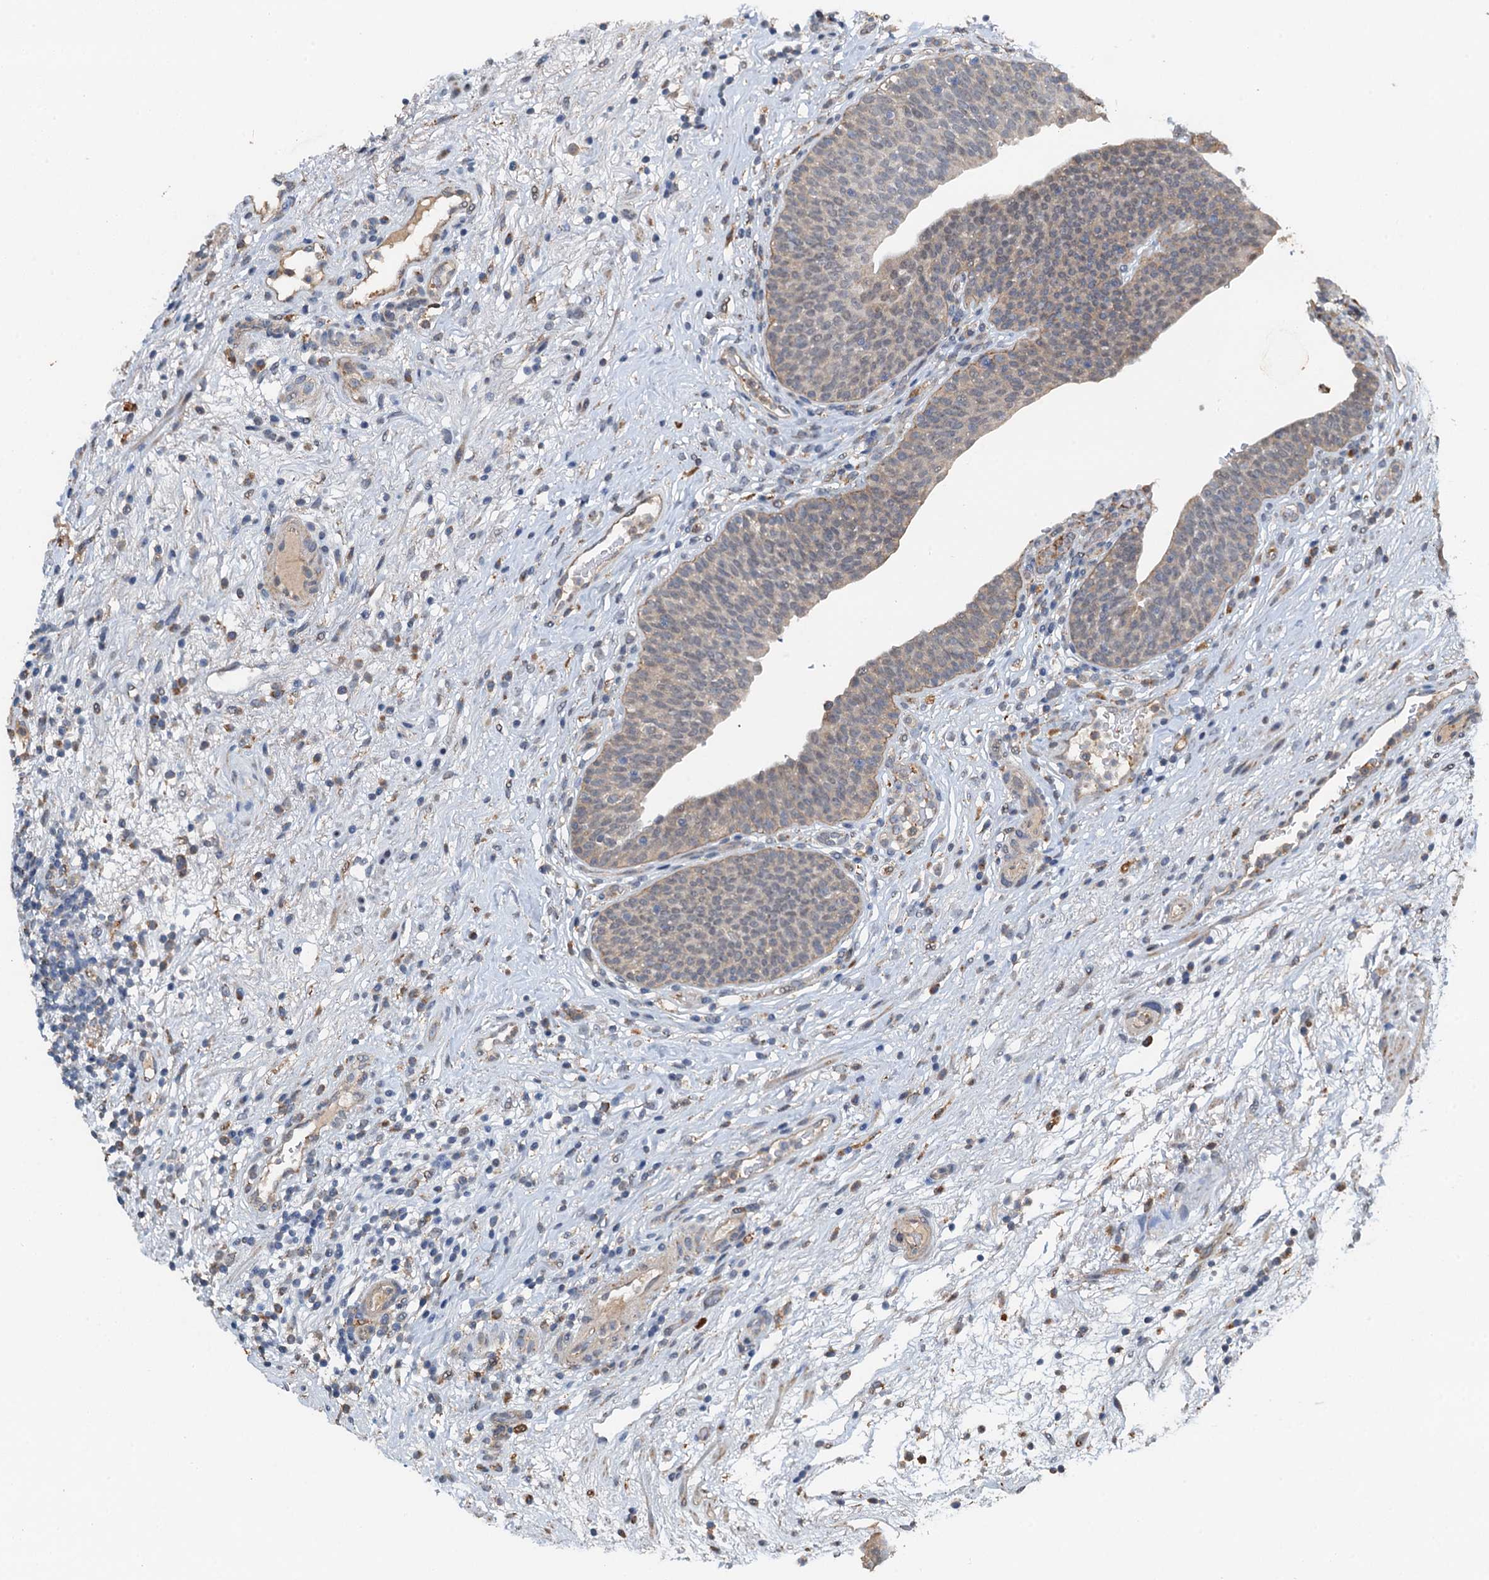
{"staining": {"intensity": "weak", "quantity": "<25%", "location": "cytoplasmic/membranous"}, "tissue": "urinary bladder", "cell_type": "Urothelial cells", "image_type": "normal", "snomed": [{"axis": "morphology", "description": "Normal tissue, NOS"}, {"axis": "topography", "description": "Urinary bladder"}], "caption": "This is a image of immunohistochemistry (IHC) staining of unremarkable urinary bladder, which shows no positivity in urothelial cells. (Brightfield microscopy of DAB IHC at high magnification).", "gene": "ZNF606", "patient": {"sex": "male", "age": 71}}